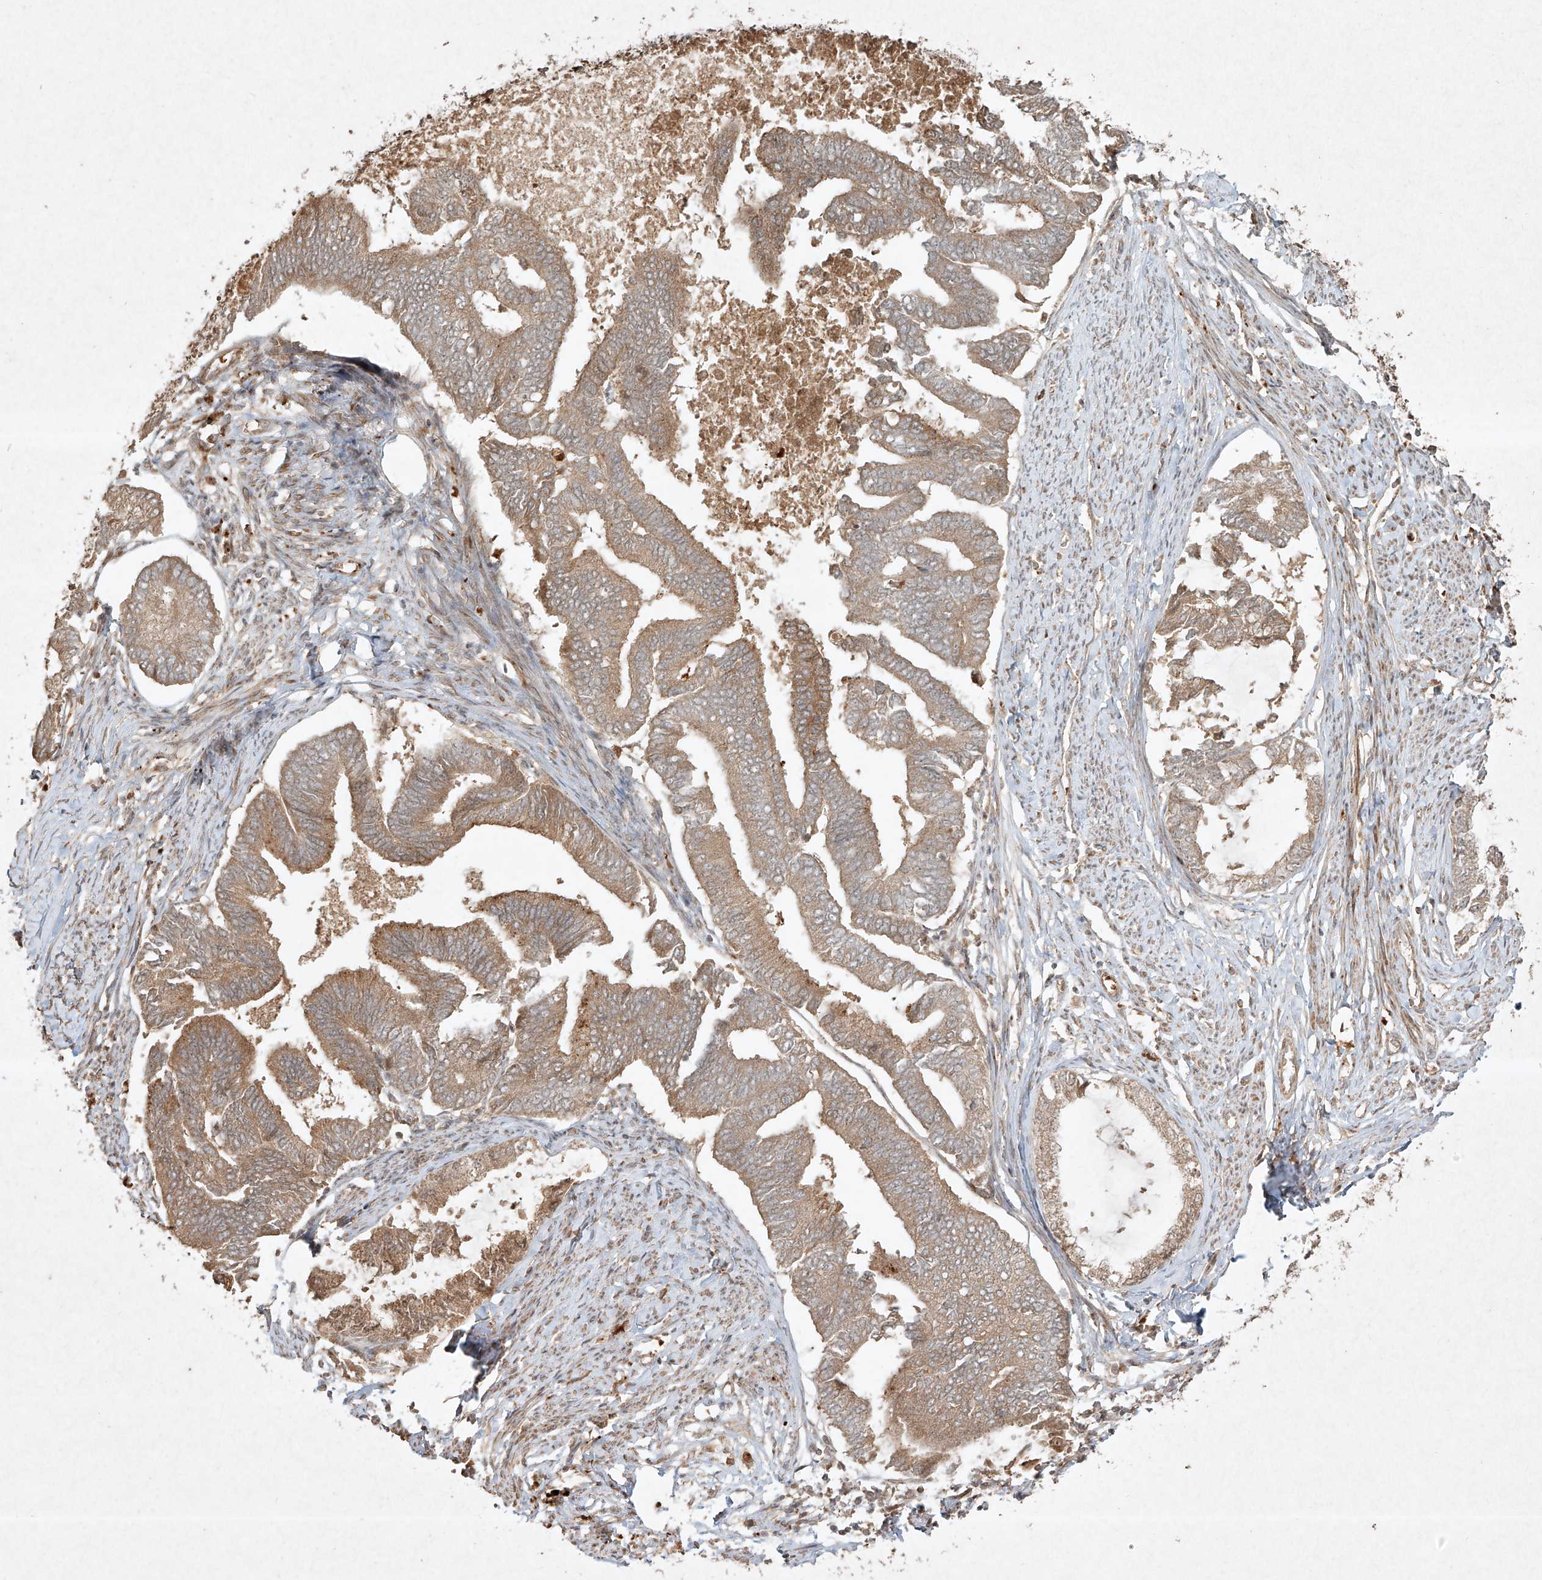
{"staining": {"intensity": "weak", "quantity": ">75%", "location": "cytoplasmic/membranous"}, "tissue": "endometrial cancer", "cell_type": "Tumor cells", "image_type": "cancer", "snomed": [{"axis": "morphology", "description": "Adenocarcinoma, NOS"}, {"axis": "topography", "description": "Endometrium"}], "caption": "About >75% of tumor cells in endometrial cancer demonstrate weak cytoplasmic/membranous protein expression as visualized by brown immunohistochemical staining.", "gene": "CYYR1", "patient": {"sex": "female", "age": 86}}